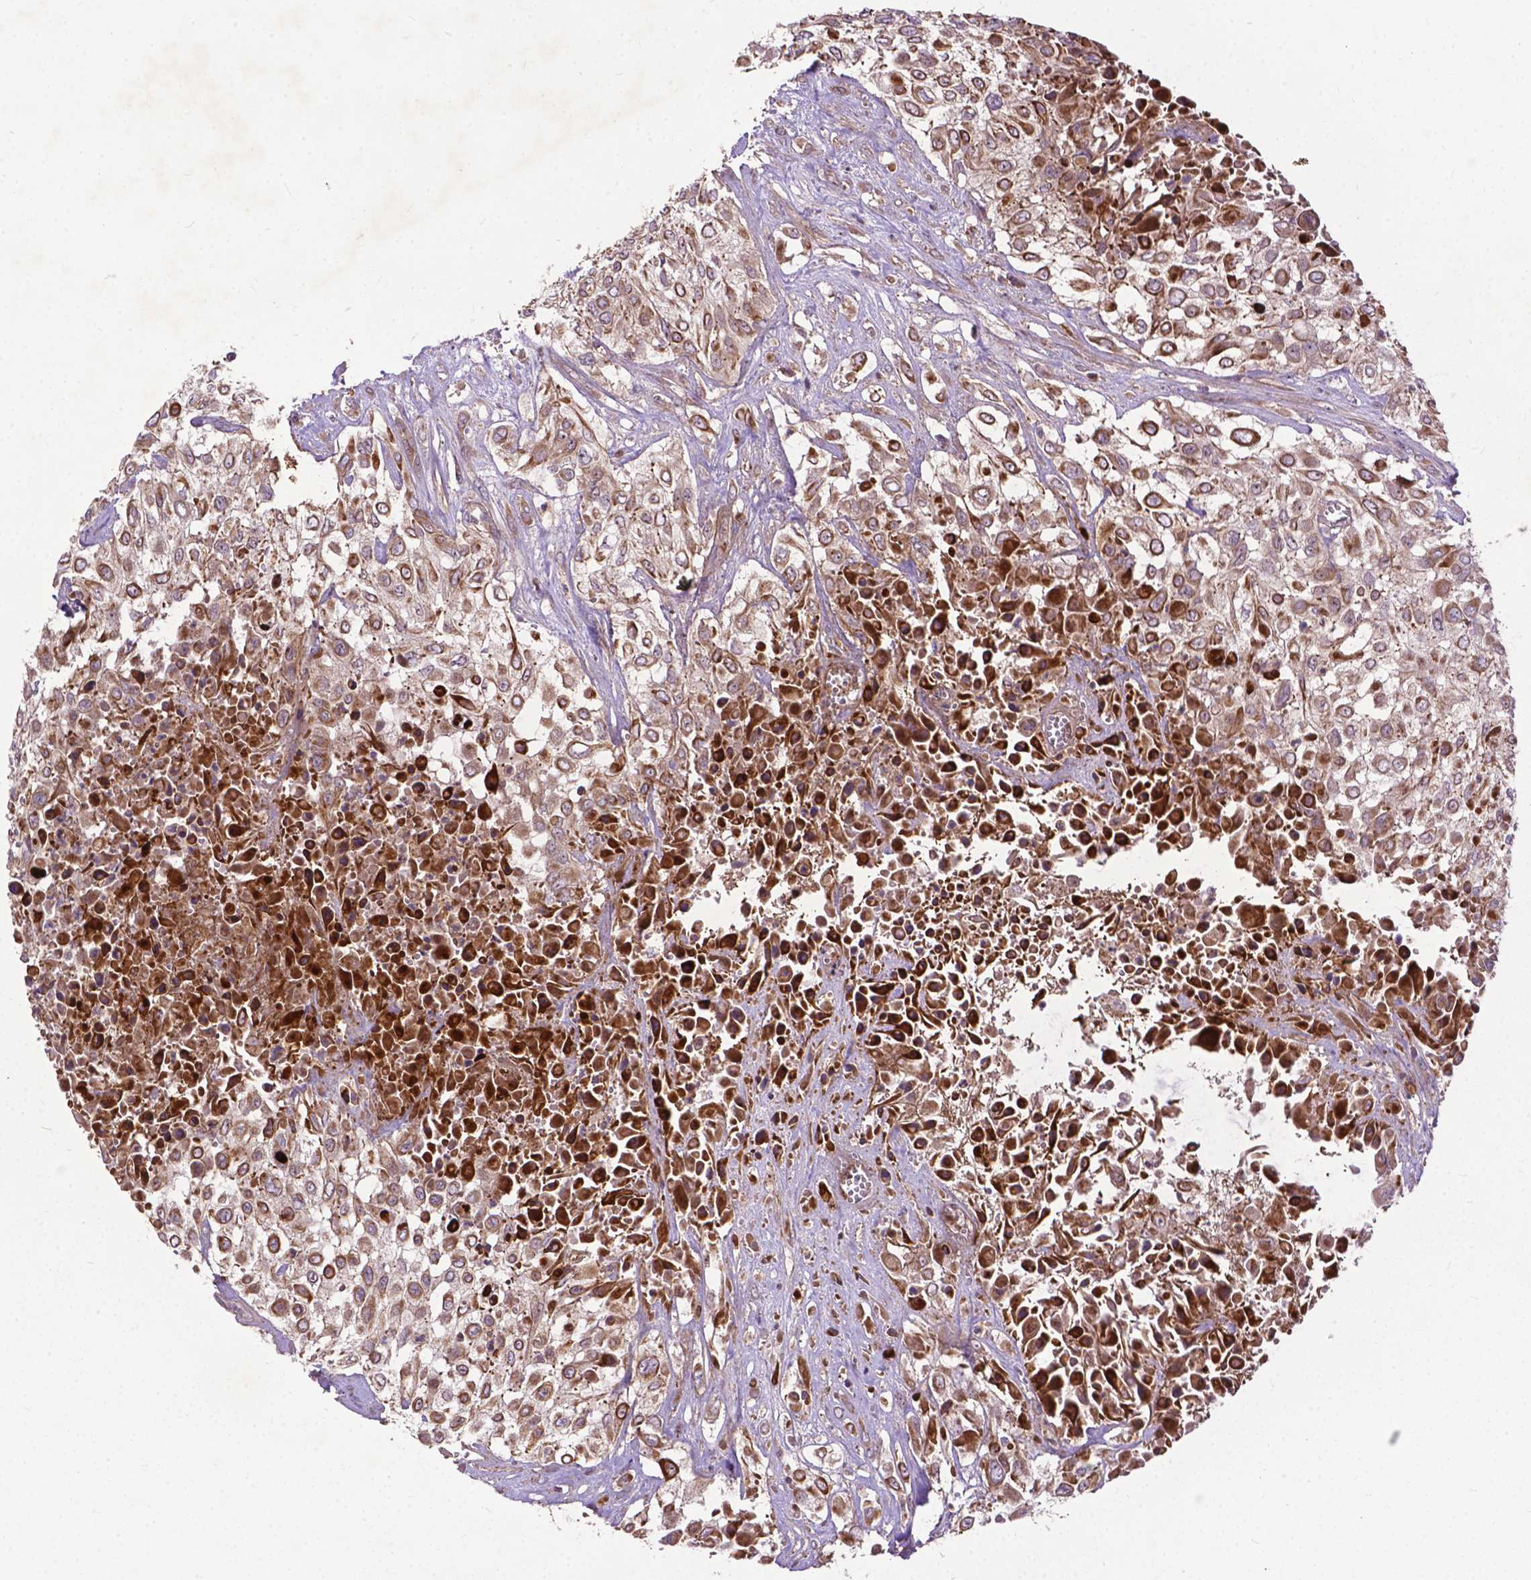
{"staining": {"intensity": "moderate", "quantity": ">75%", "location": "cytoplasmic/membranous,nuclear"}, "tissue": "urothelial cancer", "cell_type": "Tumor cells", "image_type": "cancer", "snomed": [{"axis": "morphology", "description": "Urothelial carcinoma, High grade"}, {"axis": "topography", "description": "Urinary bladder"}], "caption": "Tumor cells reveal medium levels of moderate cytoplasmic/membranous and nuclear expression in about >75% of cells in urothelial carcinoma (high-grade).", "gene": "PARP3", "patient": {"sex": "male", "age": 57}}